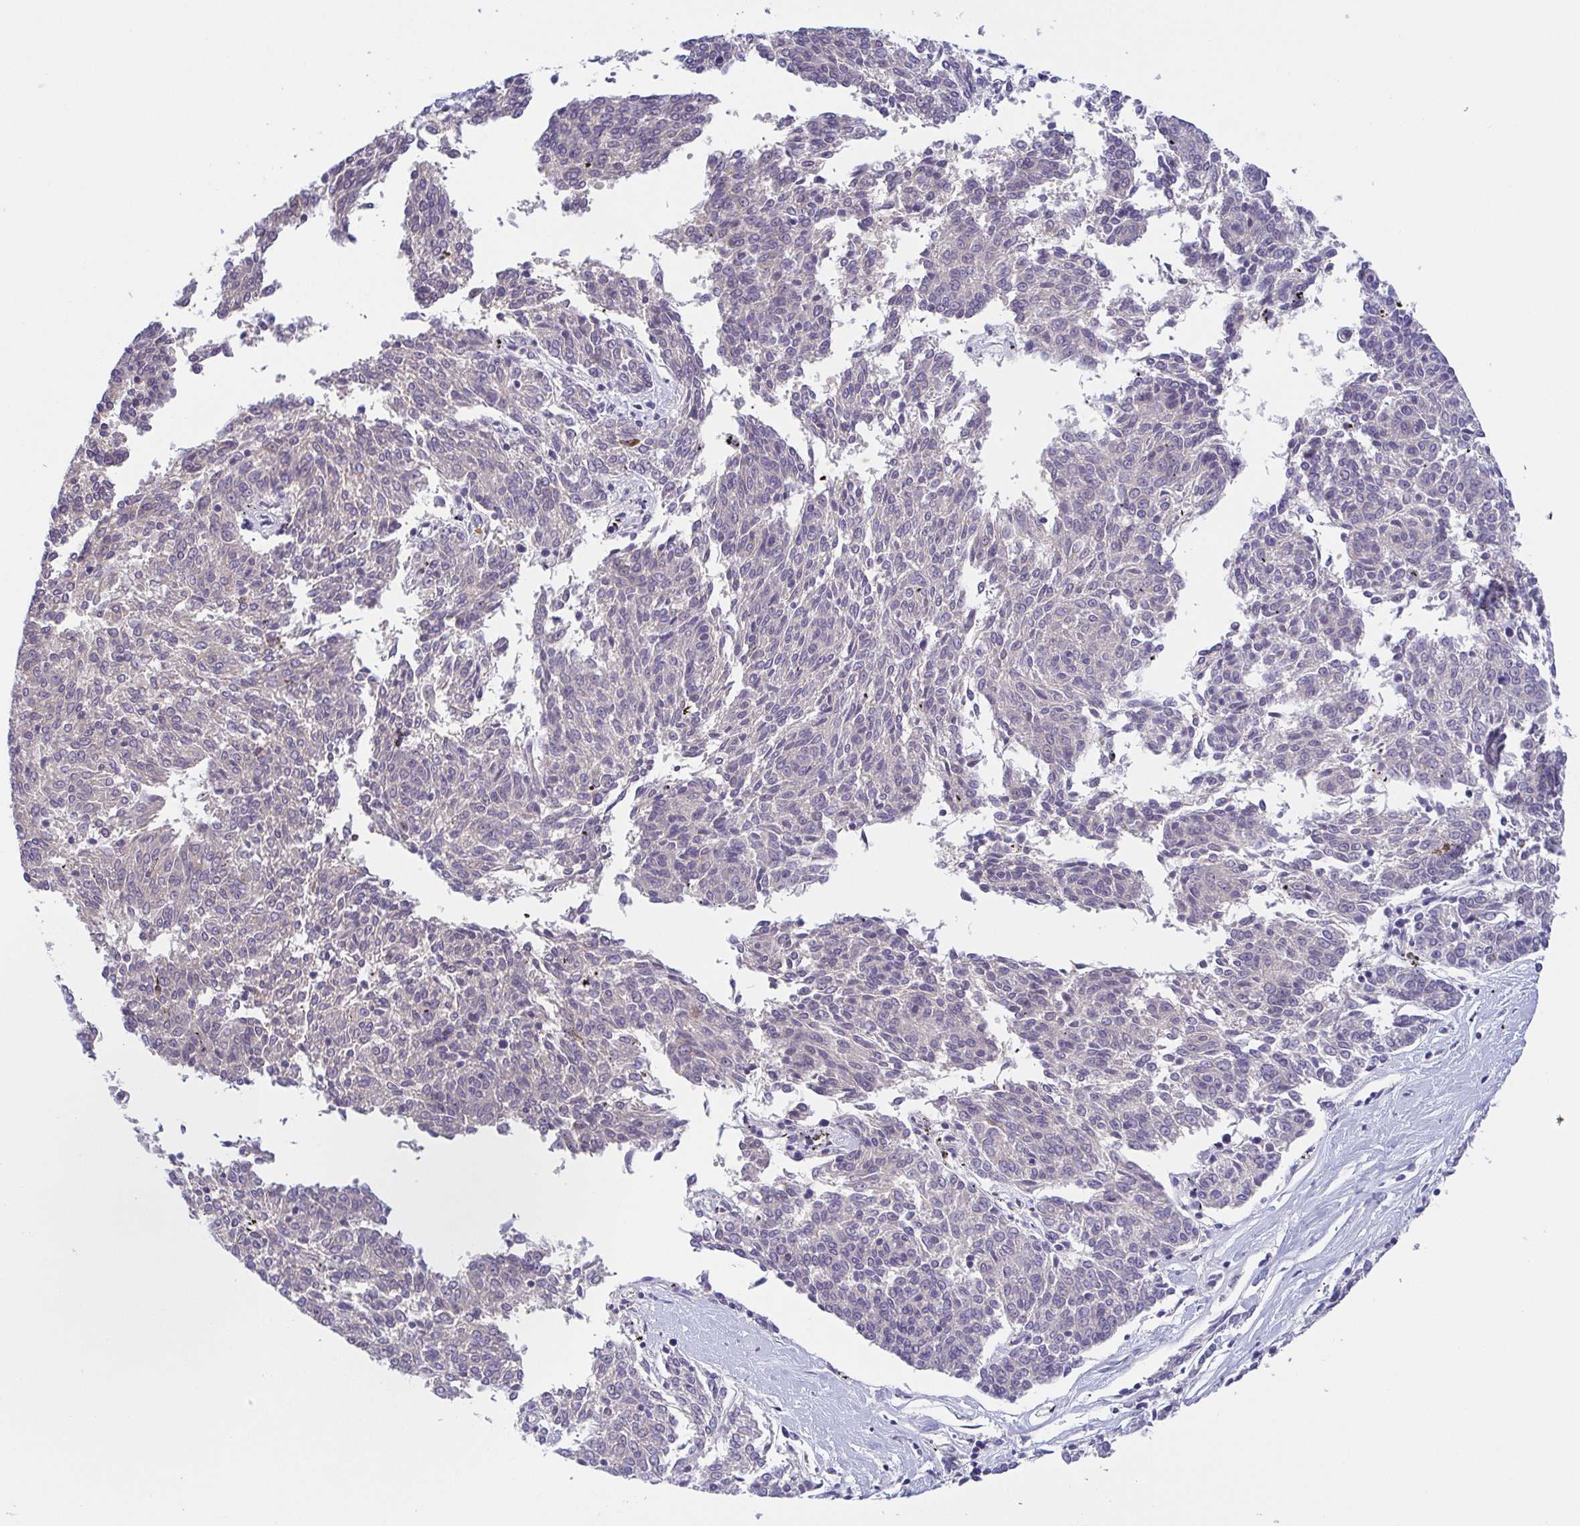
{"staining": {"intensity": "negative", "quantity": "none", "location": "none"}, "tissue": "melanoma", "cell_type": "Tumor cells", "image_type": "cancer", "snomed": [{"axis": "morphology", "description": "Malignant melanoma, NOS"}, {"axis": "topography", "description": "Skin"}], "caption": "The micrograph displays no significant expression in tumor cells of malignant melanoma.", "gene": "BCL2L1", "patient": {"sex": "female", "age": 72}}